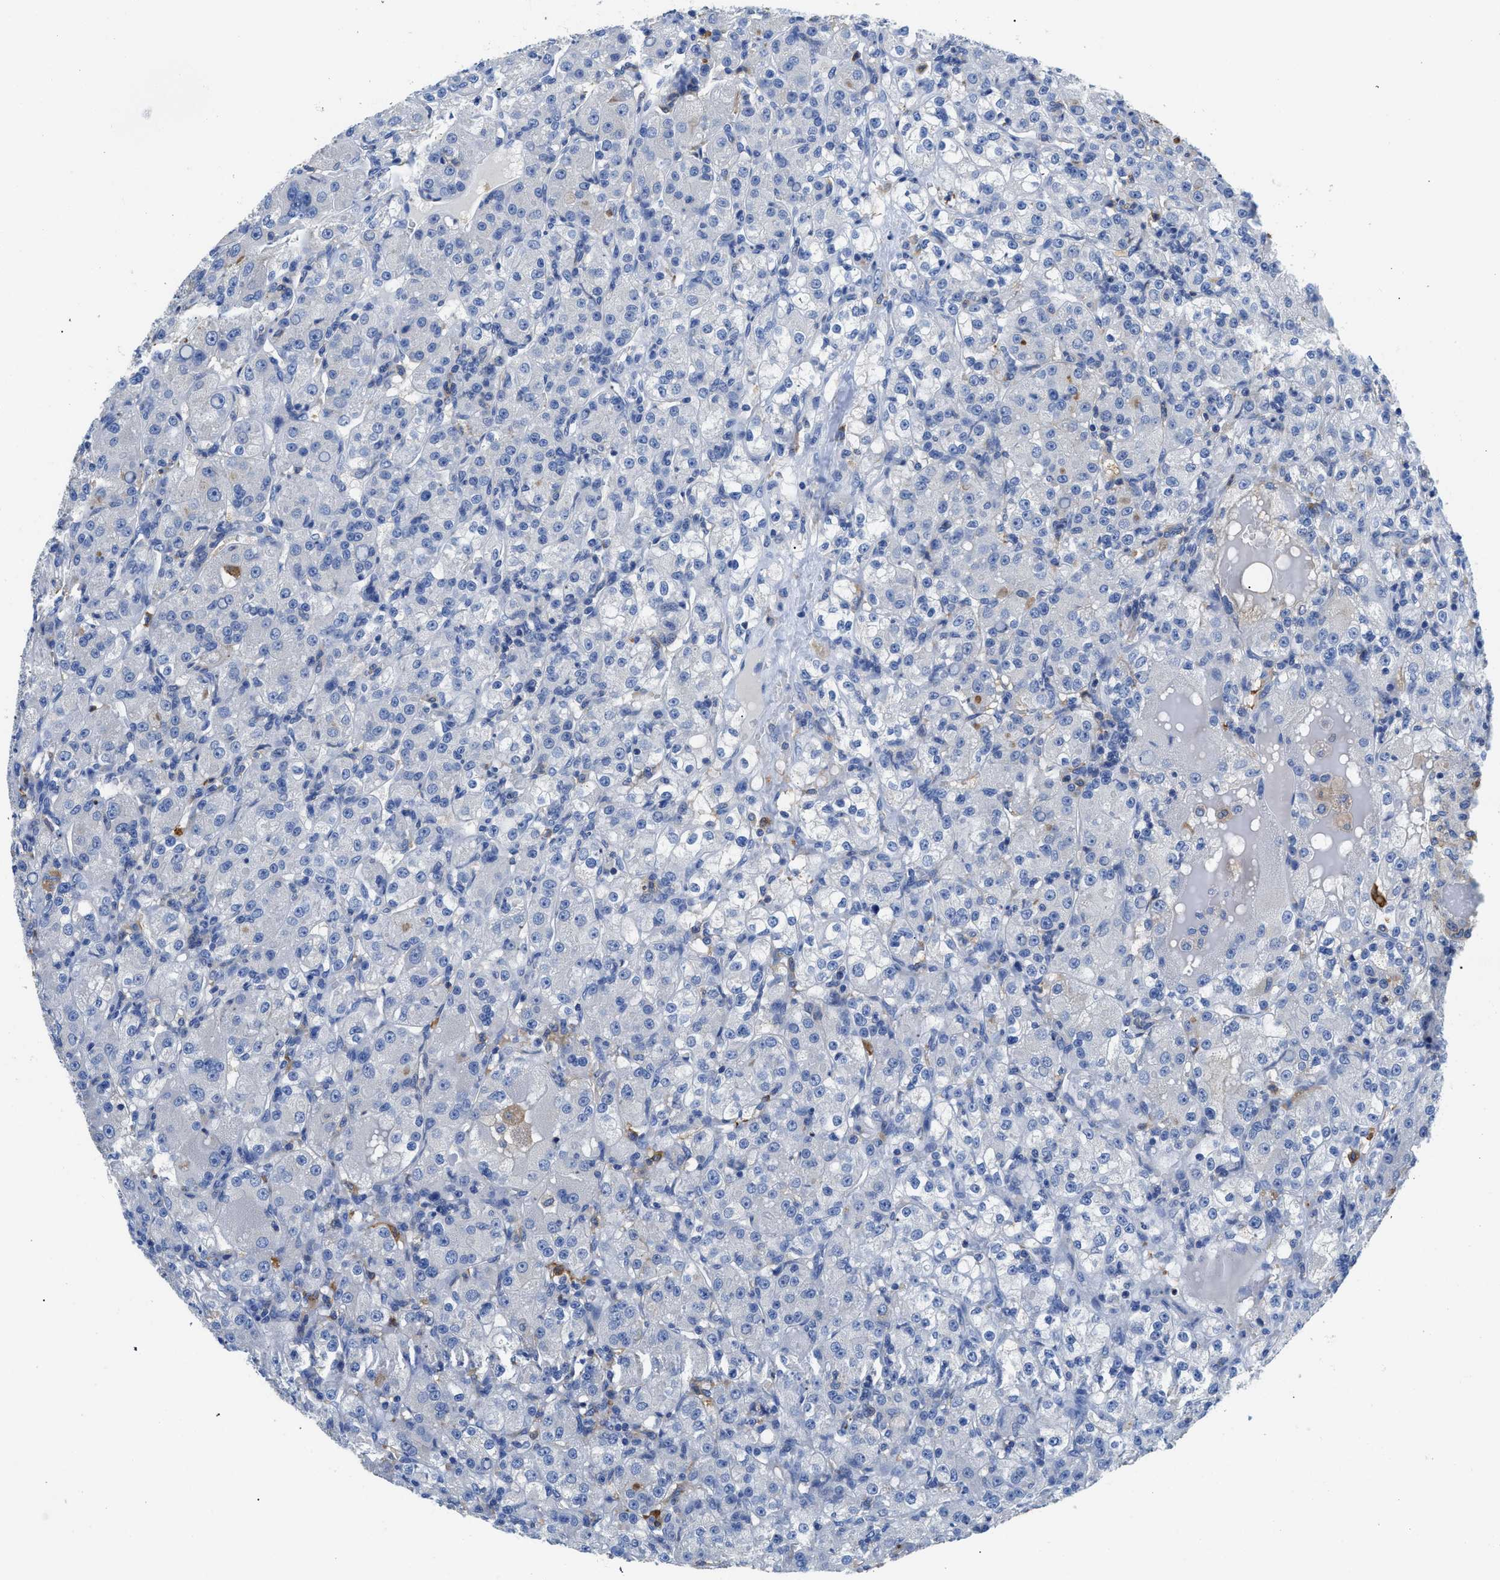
{"staining": {"intensity": "negative", "quantity": "none", "location": "none"}, "tissue": "renal cancer", "cell_type": "Tumor cells", "image_type": "cancer", "snomed": [{"axis": "morphology", "description": "Normal tissue, NOS"}, {"axis": "morphology", "description": "Adenocarcinoma, NOS"}, {"axis": "topography", "description": "Kidney"}], "caption": "Tumor cells are negative for protein expression in human adenocarcinoma (renal).", "gene": "NEB", "patient": {"sex": "male", "age": 61}}